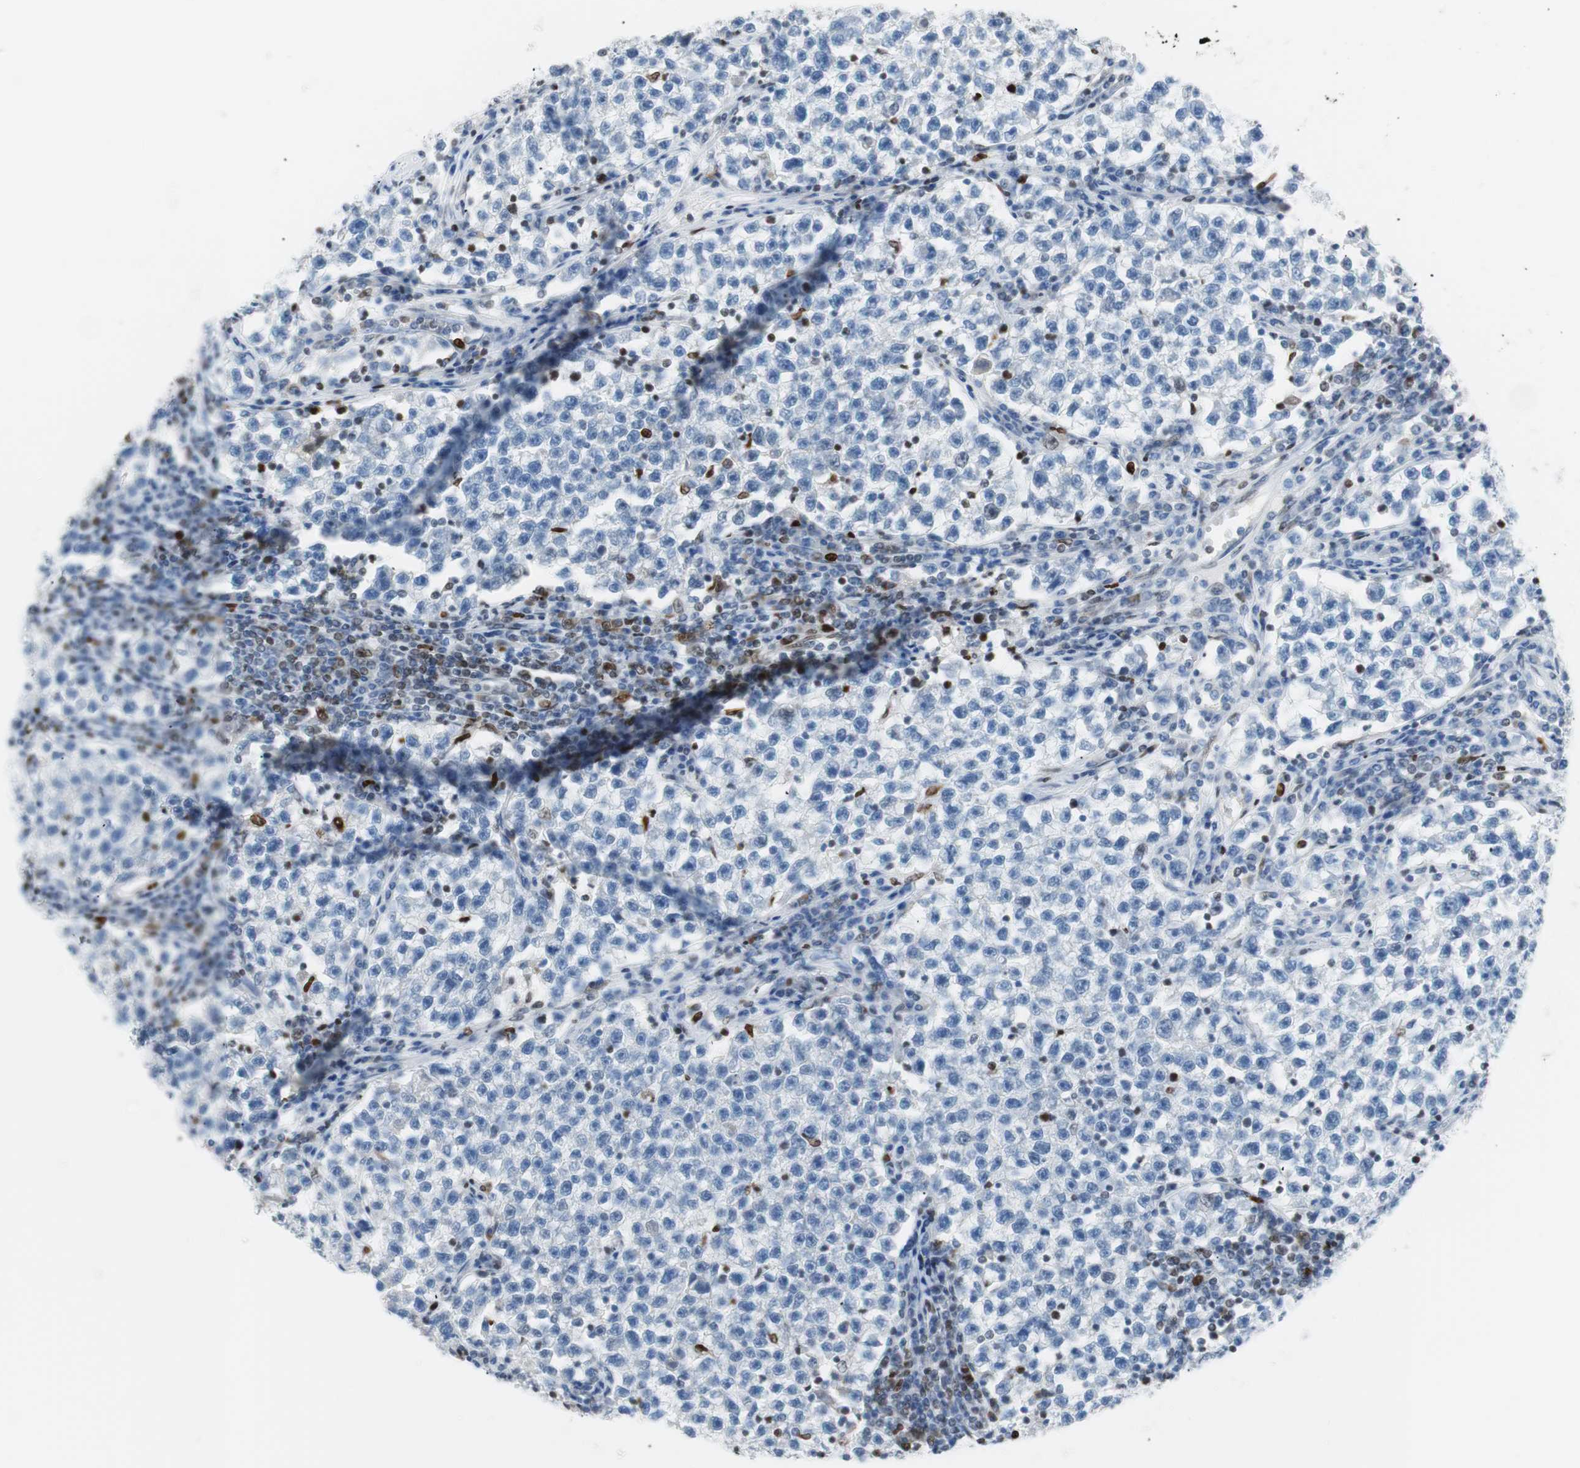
{"staining": {"intensity": "negative", "quantity": "none", "location": "none"}, "tissue": "testis cancer", "cell_type": "Tumor cells", "image_type": "cancer", "snomed": [{"axis": "morphology", "description": "Seminoma, NOS"}, {"axis": "topography", "description": "Testis"}], "caption": "An IHC image of testis seminoma is shown. There is no staining in tumor cells of testis seminoma.", "gene": "CEBPB", "patient": {"sex": "male", "age": 22}}